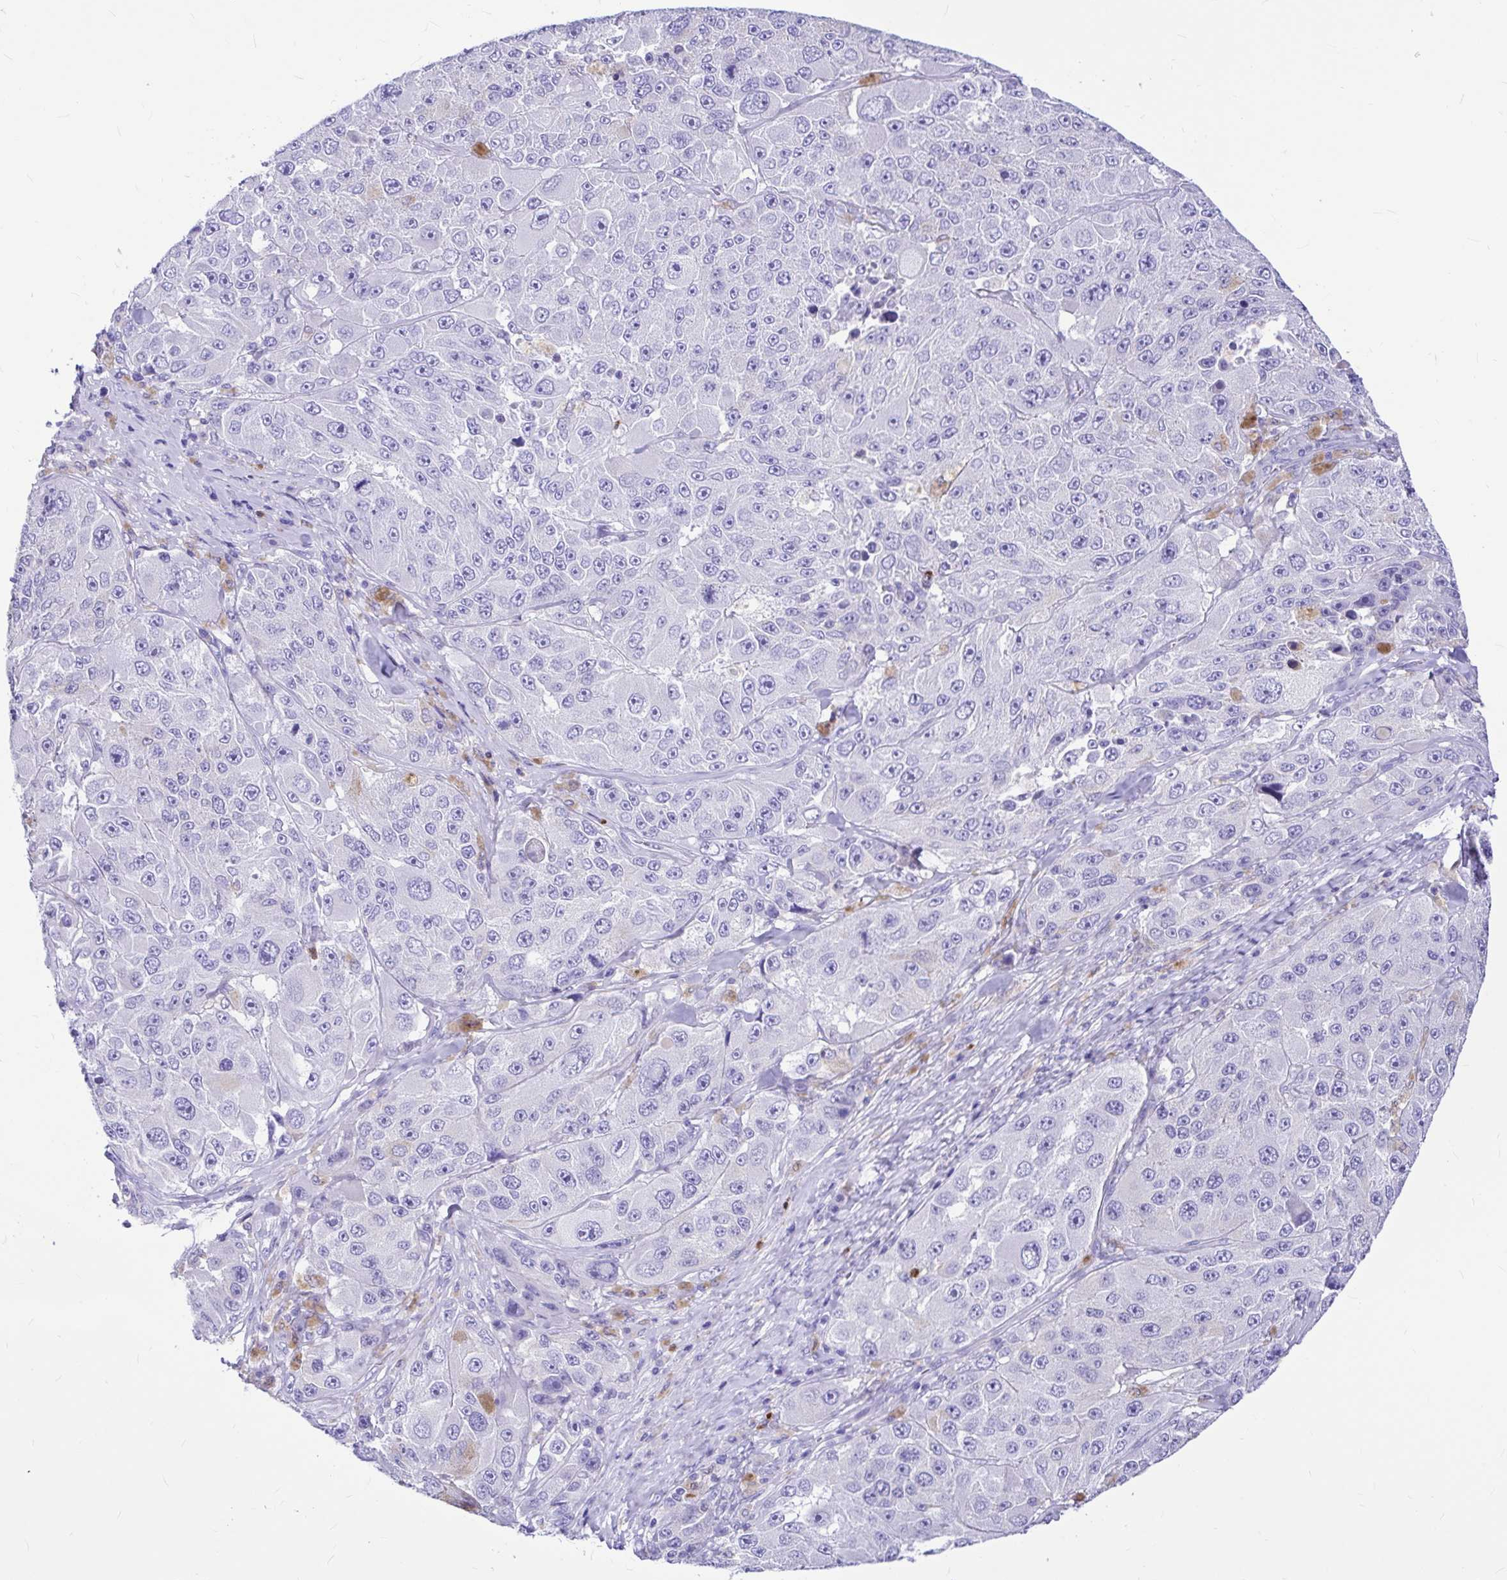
{"staining": {"intensity": "negative", "quantity": "none", "location": "none"}, "tissue": "melanoma", "cell_type": "Tumor cells", "image_type": "cancer", "snomed": [{"axis": "morphology", "description": "Malignant melanoma, Metastatic site"}, {"axis": "topography", "description": "Lymph node"}], "caption": "DAB (3,3'-diaminobenzidine) immunohistochemical staining of human malignant melanoma (metastatic site) demonstrates no significant positivity in tumor cells.", "gene": "CLEC1B", "patient": {"sex": "male", "age": 62}}